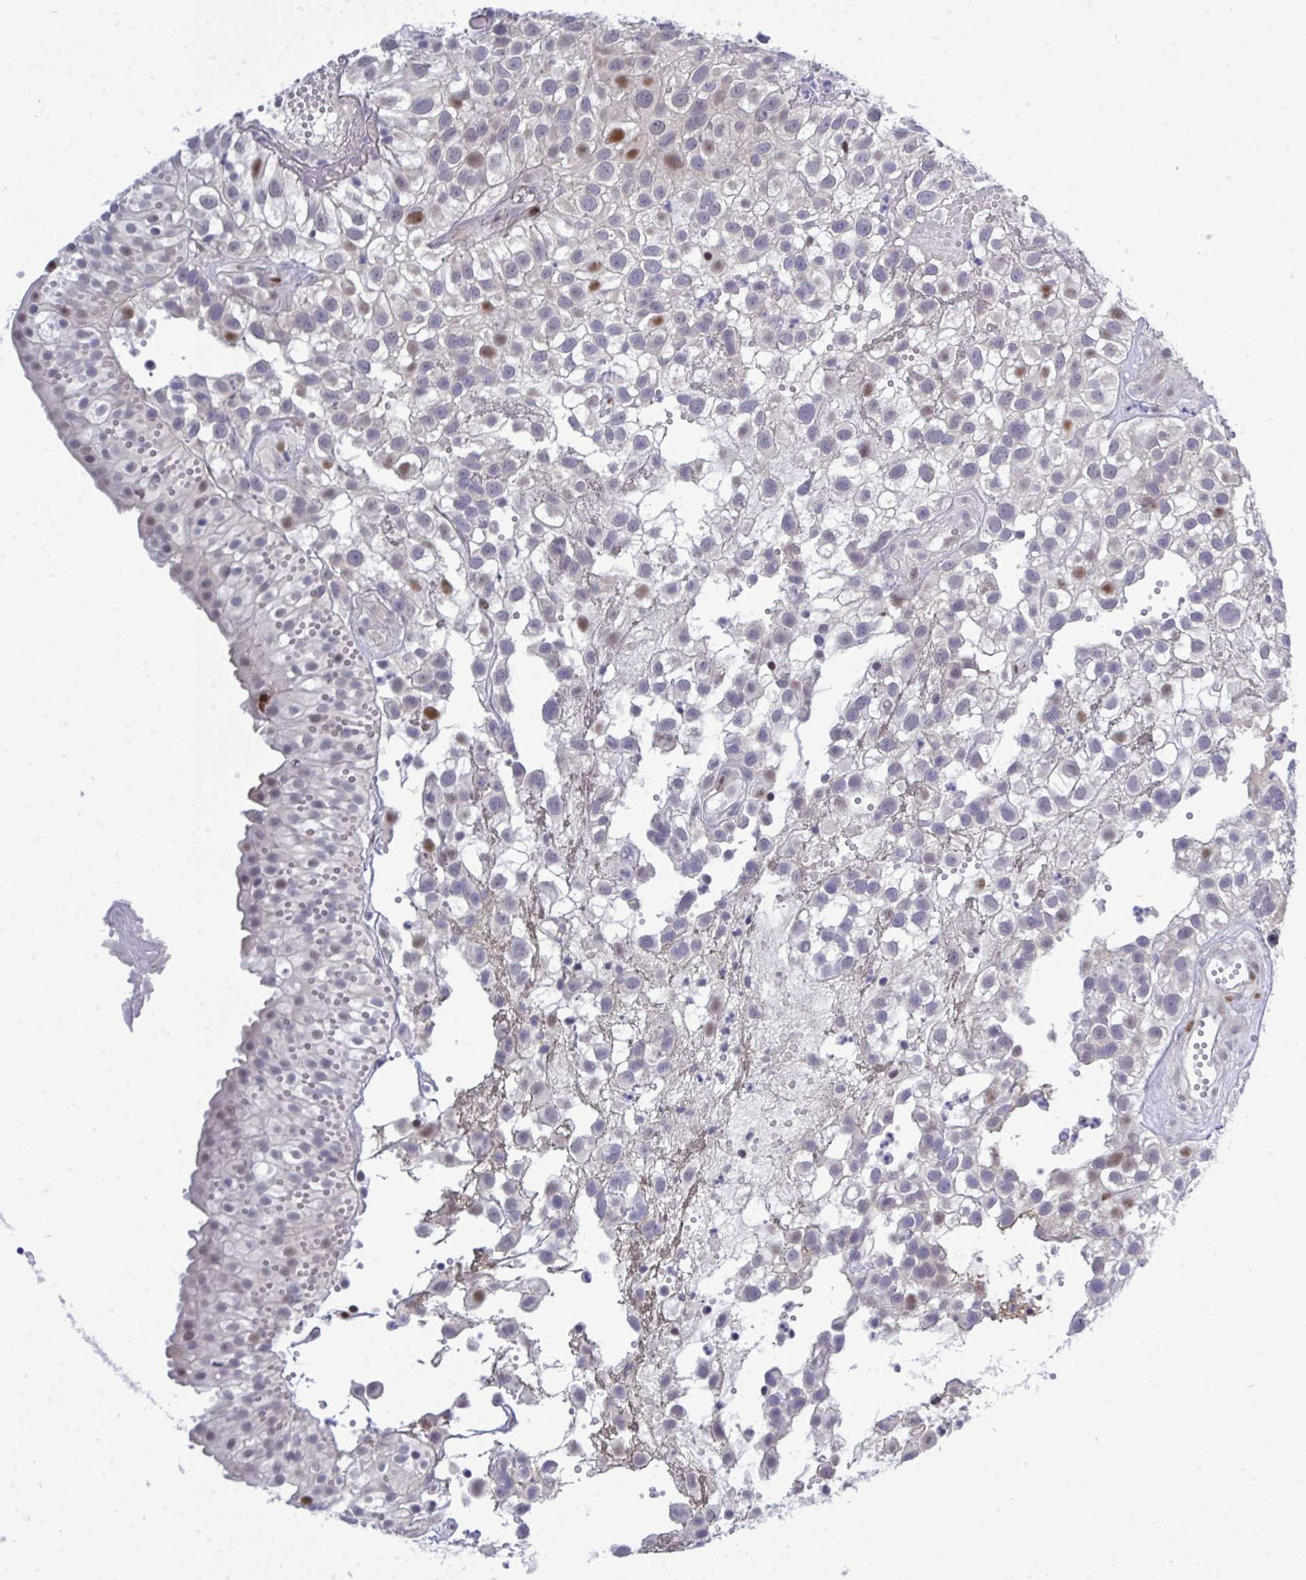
{"staining": {"intensity": "moderate", "quantity": "<25%", "location": "nuclear"}, "tissue": "urothelial cancer", "cell_type": "Tumor cells", "image_type": "cancer", "snomed": [{"axis": "morphology", "description": "Urothelial carcinoma, High grade"}, {"axis": "topography", "description": "Urinary bladder"}], "caption": "Protein staining by immunohistochemistry (IHC) exhibits moderate nuclear expression in about <25% of tumor cells in urothelial carcinoma (high-grade).", "gene": "TAB1", "patient": {"sex": "male", "age": 56}}